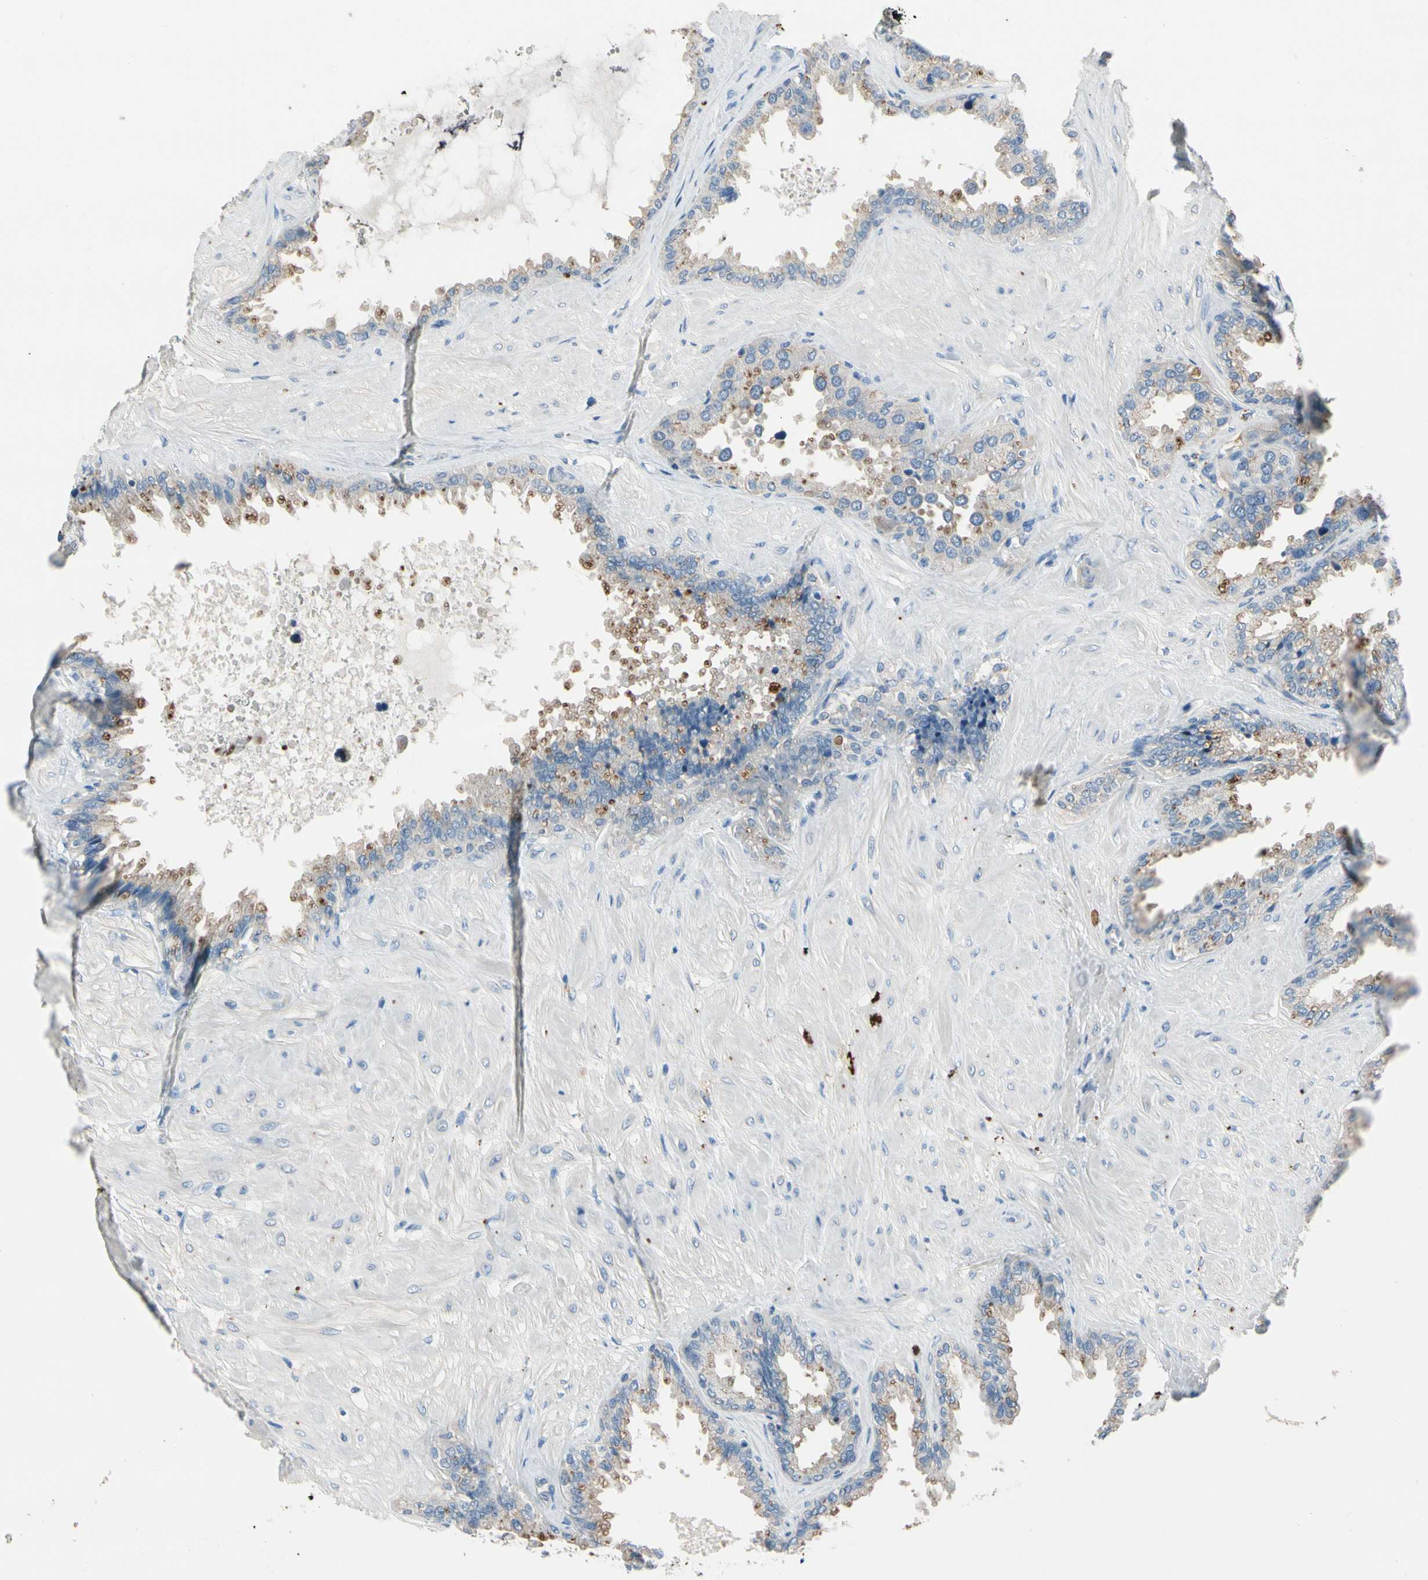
{"staining": {"intensity": "weak", "quantity": ">75%", "location": "cytoplasmic/membranous"}, "tissue": "seminal vesicle", "cell_type": "Glandular cells", "image_type": "normal", "snomed": [{"axis": "morphology", "description": "Normal tissue, NOS"}, {"axis": "topography", "description": "Seminal veicle"}], "caption": "Glandular cells demonstrate low levels of weak cytoplasmic/membranous positivity in approximately >75% of cells in normal human seminal vesicle.", "gene": "CPA3", "patient": {"sex": "male", "age": 46}}